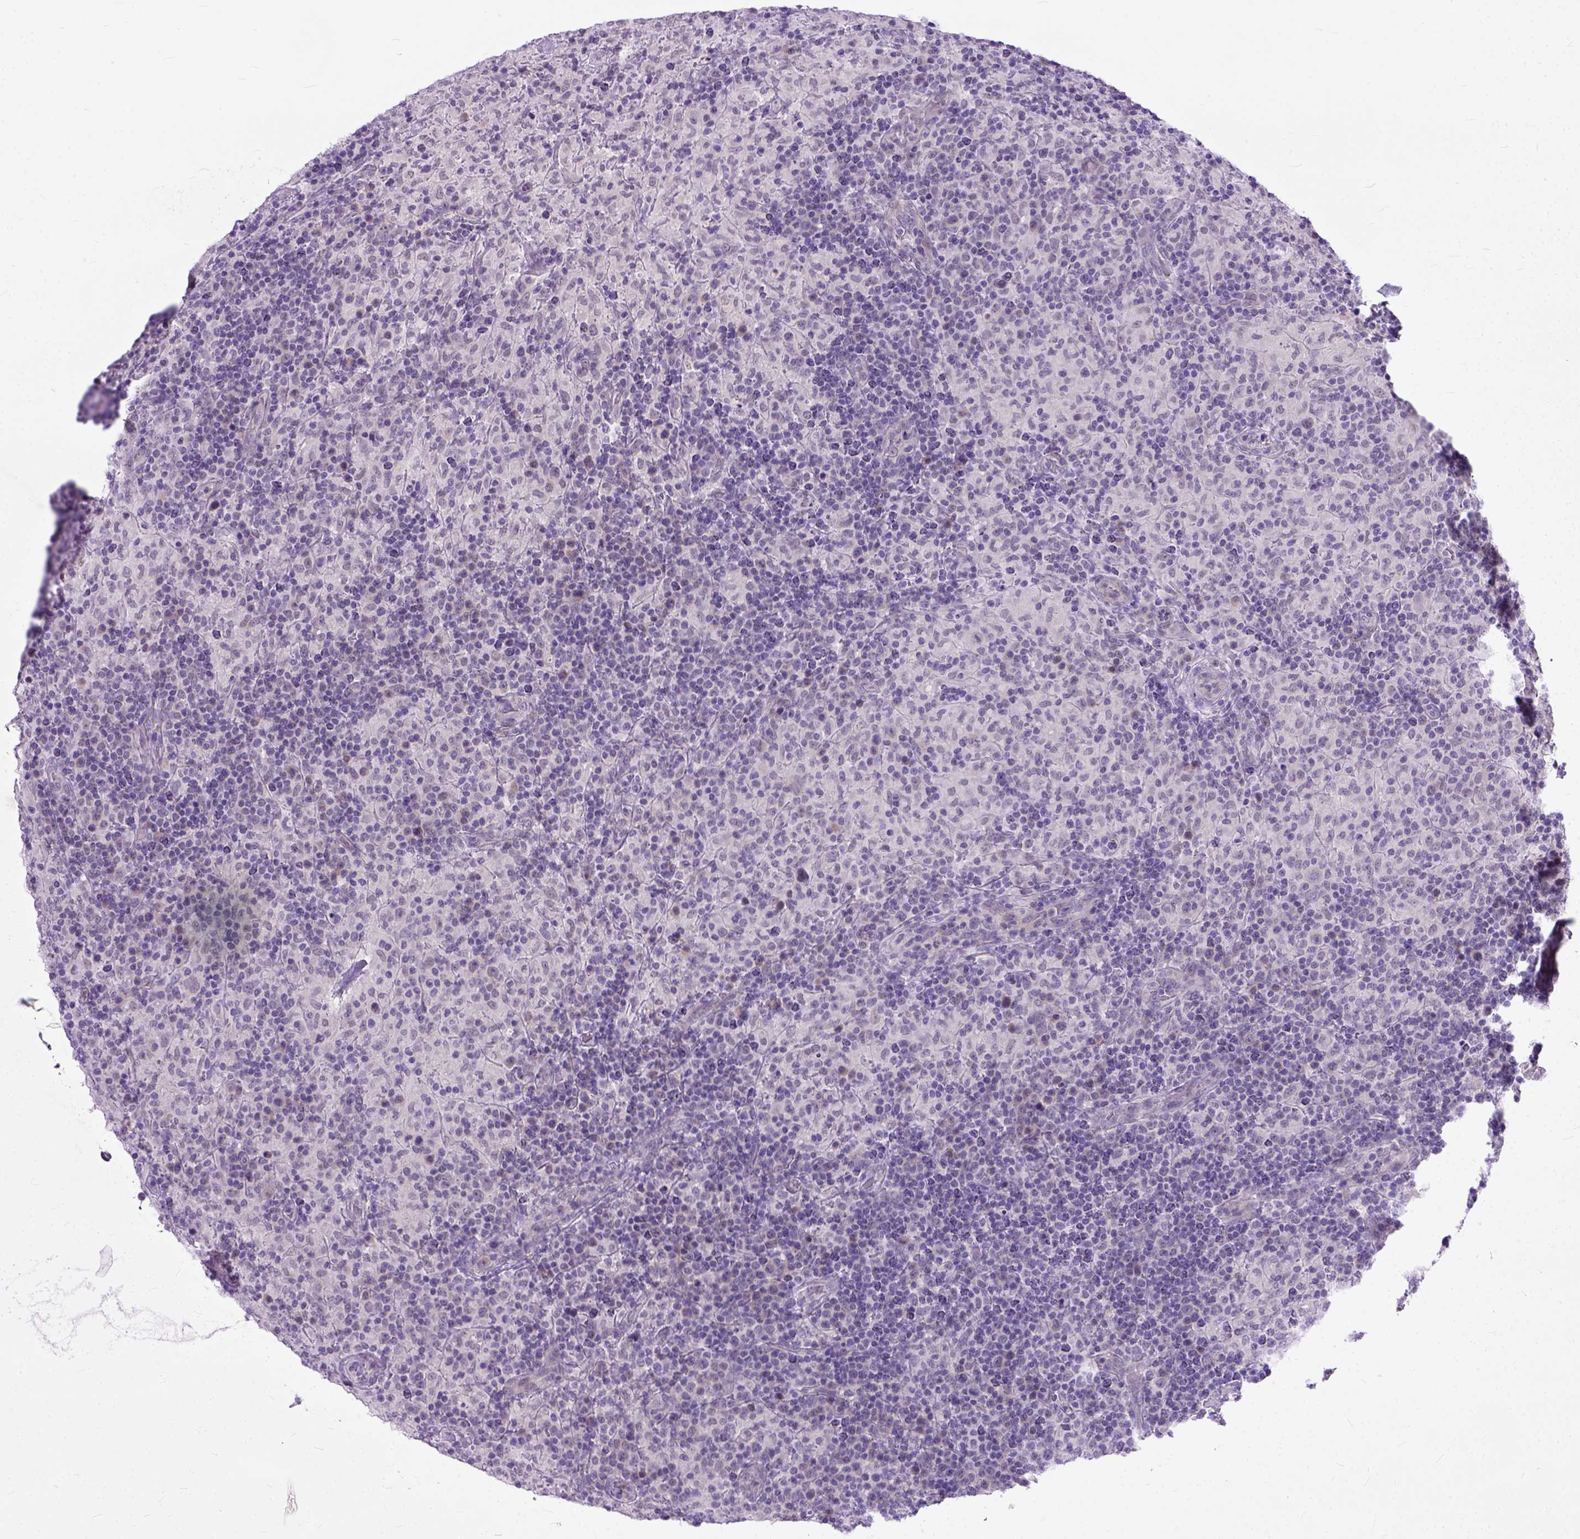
{"staining": {"intensity": "negative", "quantity": "none", "location": "none"}, "tissue": "lymphoma", "cell_type": "Tumor cells", "image_type": "cancer", "snomed": [{"axis": "morphology", "description": "Hodgkin's disease, NOS"}, {"axis": "topography", "description": "Lymph node"}], "caption": "Immunohistochemical staining of human lymphoma exhibits no significant positivity in tumor cells.", "gene": "TCEAL7", "patient": {"sex": "male", "age": 70}}